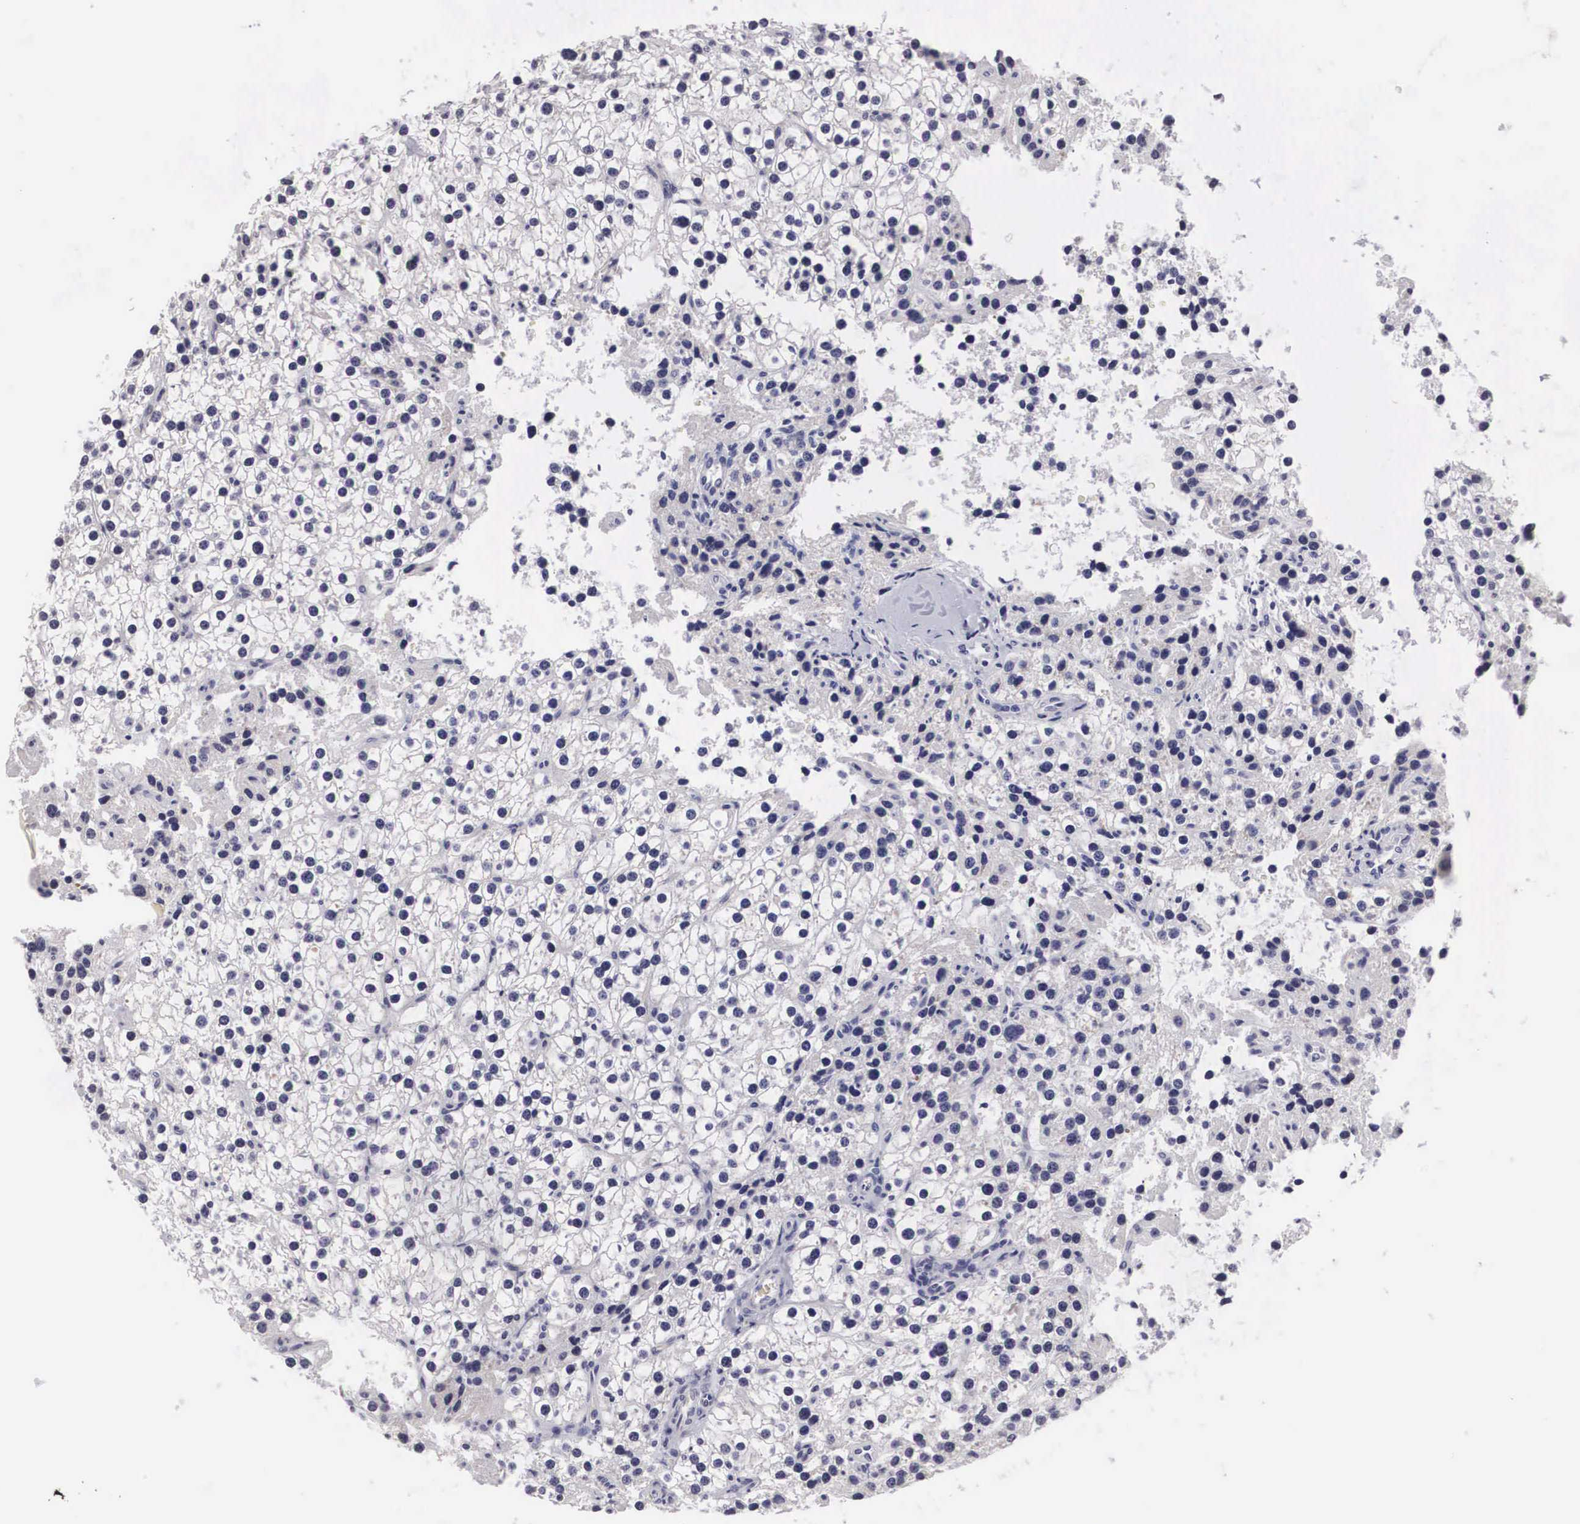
{"staining": {"intensity": "negative", "quantity": "none", "location": "none"}, "tissue": "parathyroid gland", "cell_type": "Glandular cells", "image_type": "normal", "snomed": [{"axis": "morphology", "description": "Normal tissue, NOS"}, {"axis": "topography", "description": "Parathyroid gland"}], "caption": "High power microscopy histopathology image of an IHC image of benign parathyroid gland, revealing no significant staining in glandular cells.", "gene": "ARMCX3", "patient": {"sex": "female", "age": 54}}